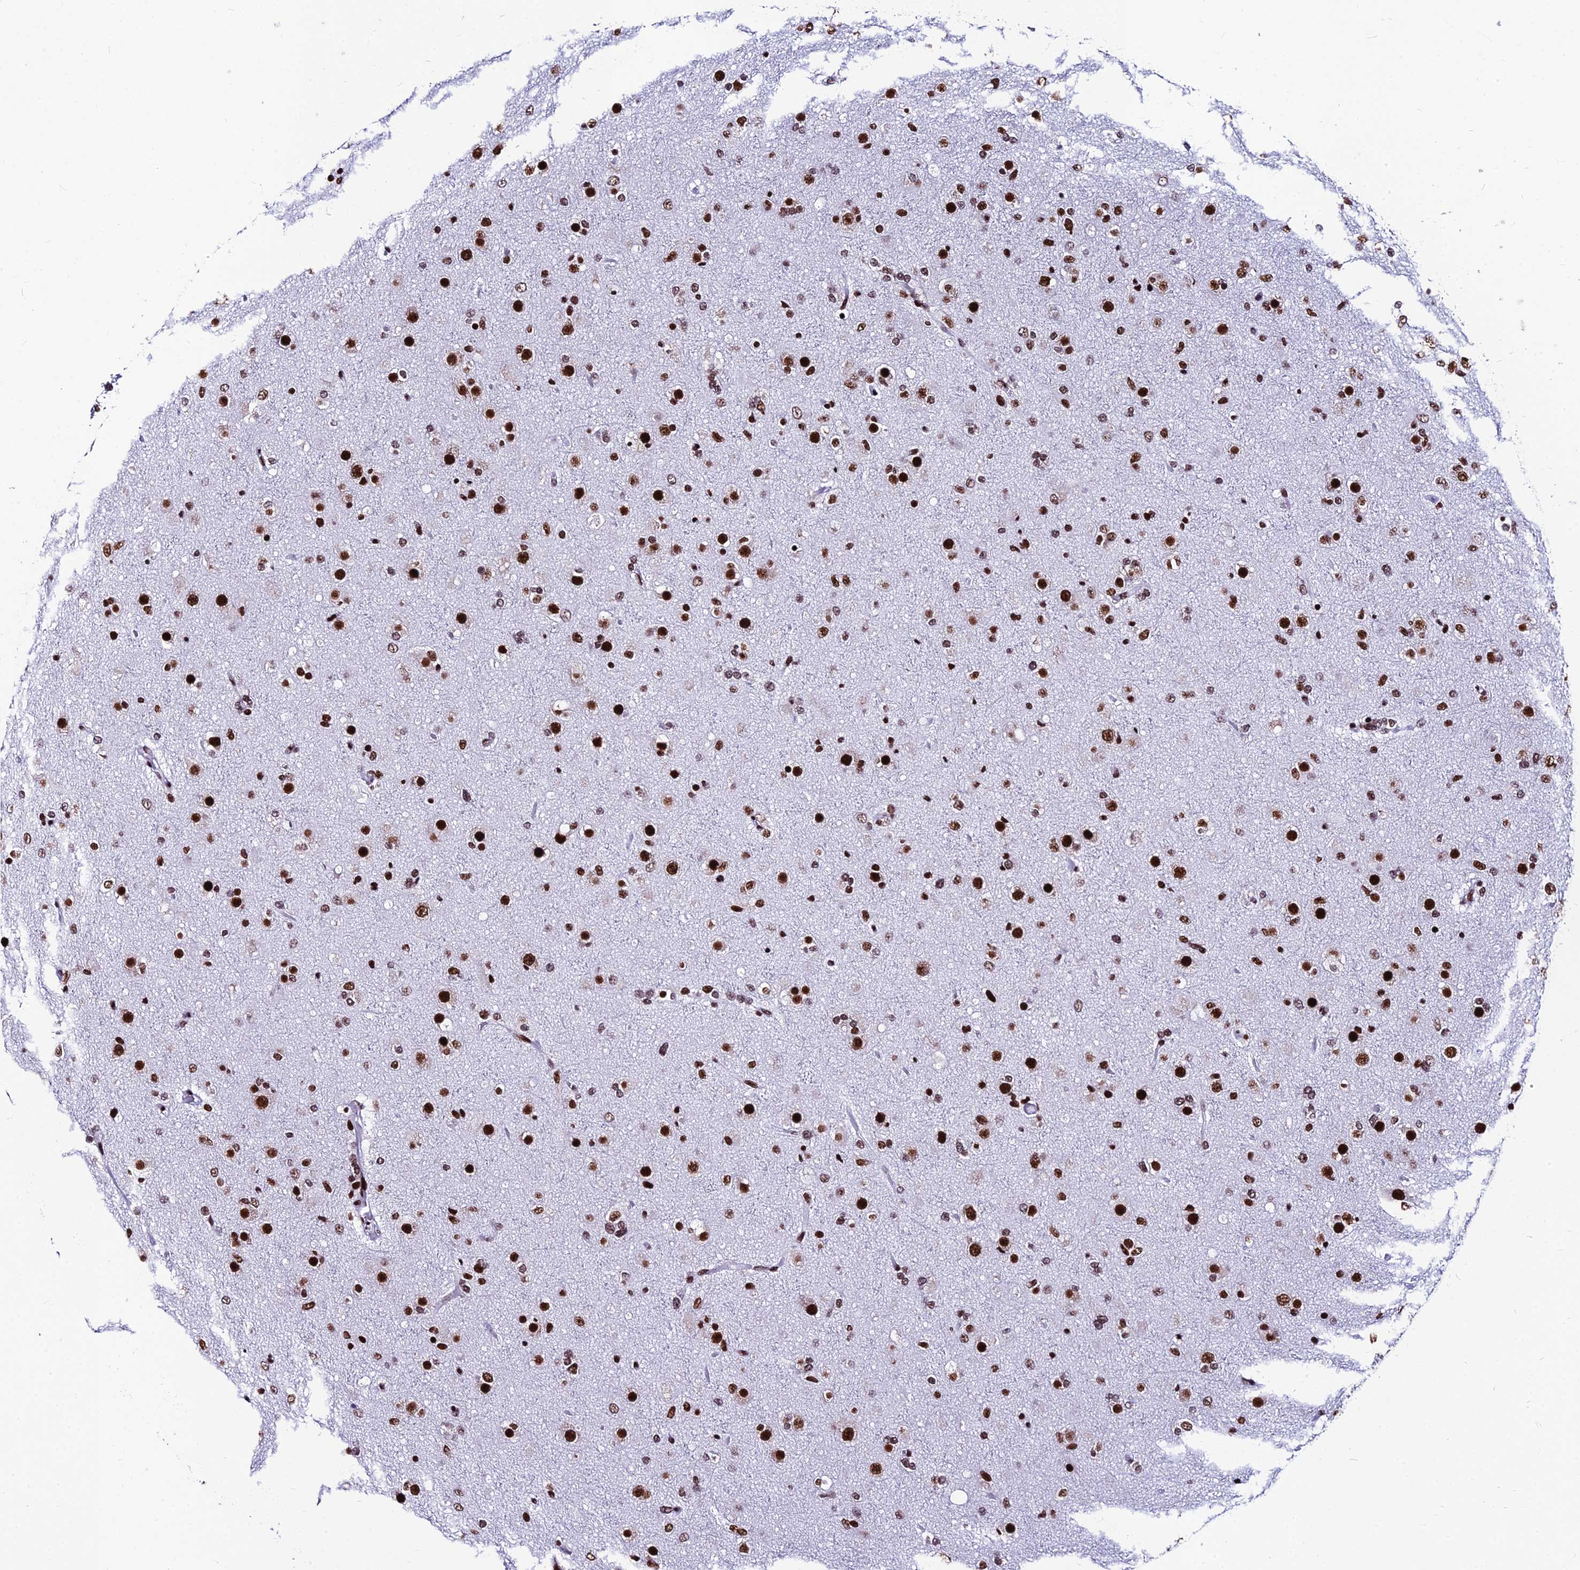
{"staining": {"intensity": "strong", "quantity": ">75%", "location": "nuclear"}, "tissue": "glioma", "cell_type": "Tumor cells", "image_type": "cancer", "snomed": [{"axis": "morphology", "description": "Glioma, malignant, Low grade"}, {"axis": "topography", "description": "Brain"}], "caption": "Immunohistochemical staining of glioma displays high levels of strong nuclear protein expression in about >75% of tumor cells.", "gene": "HNRNPH1", "patient": {"sex": "male", "age": 65}}